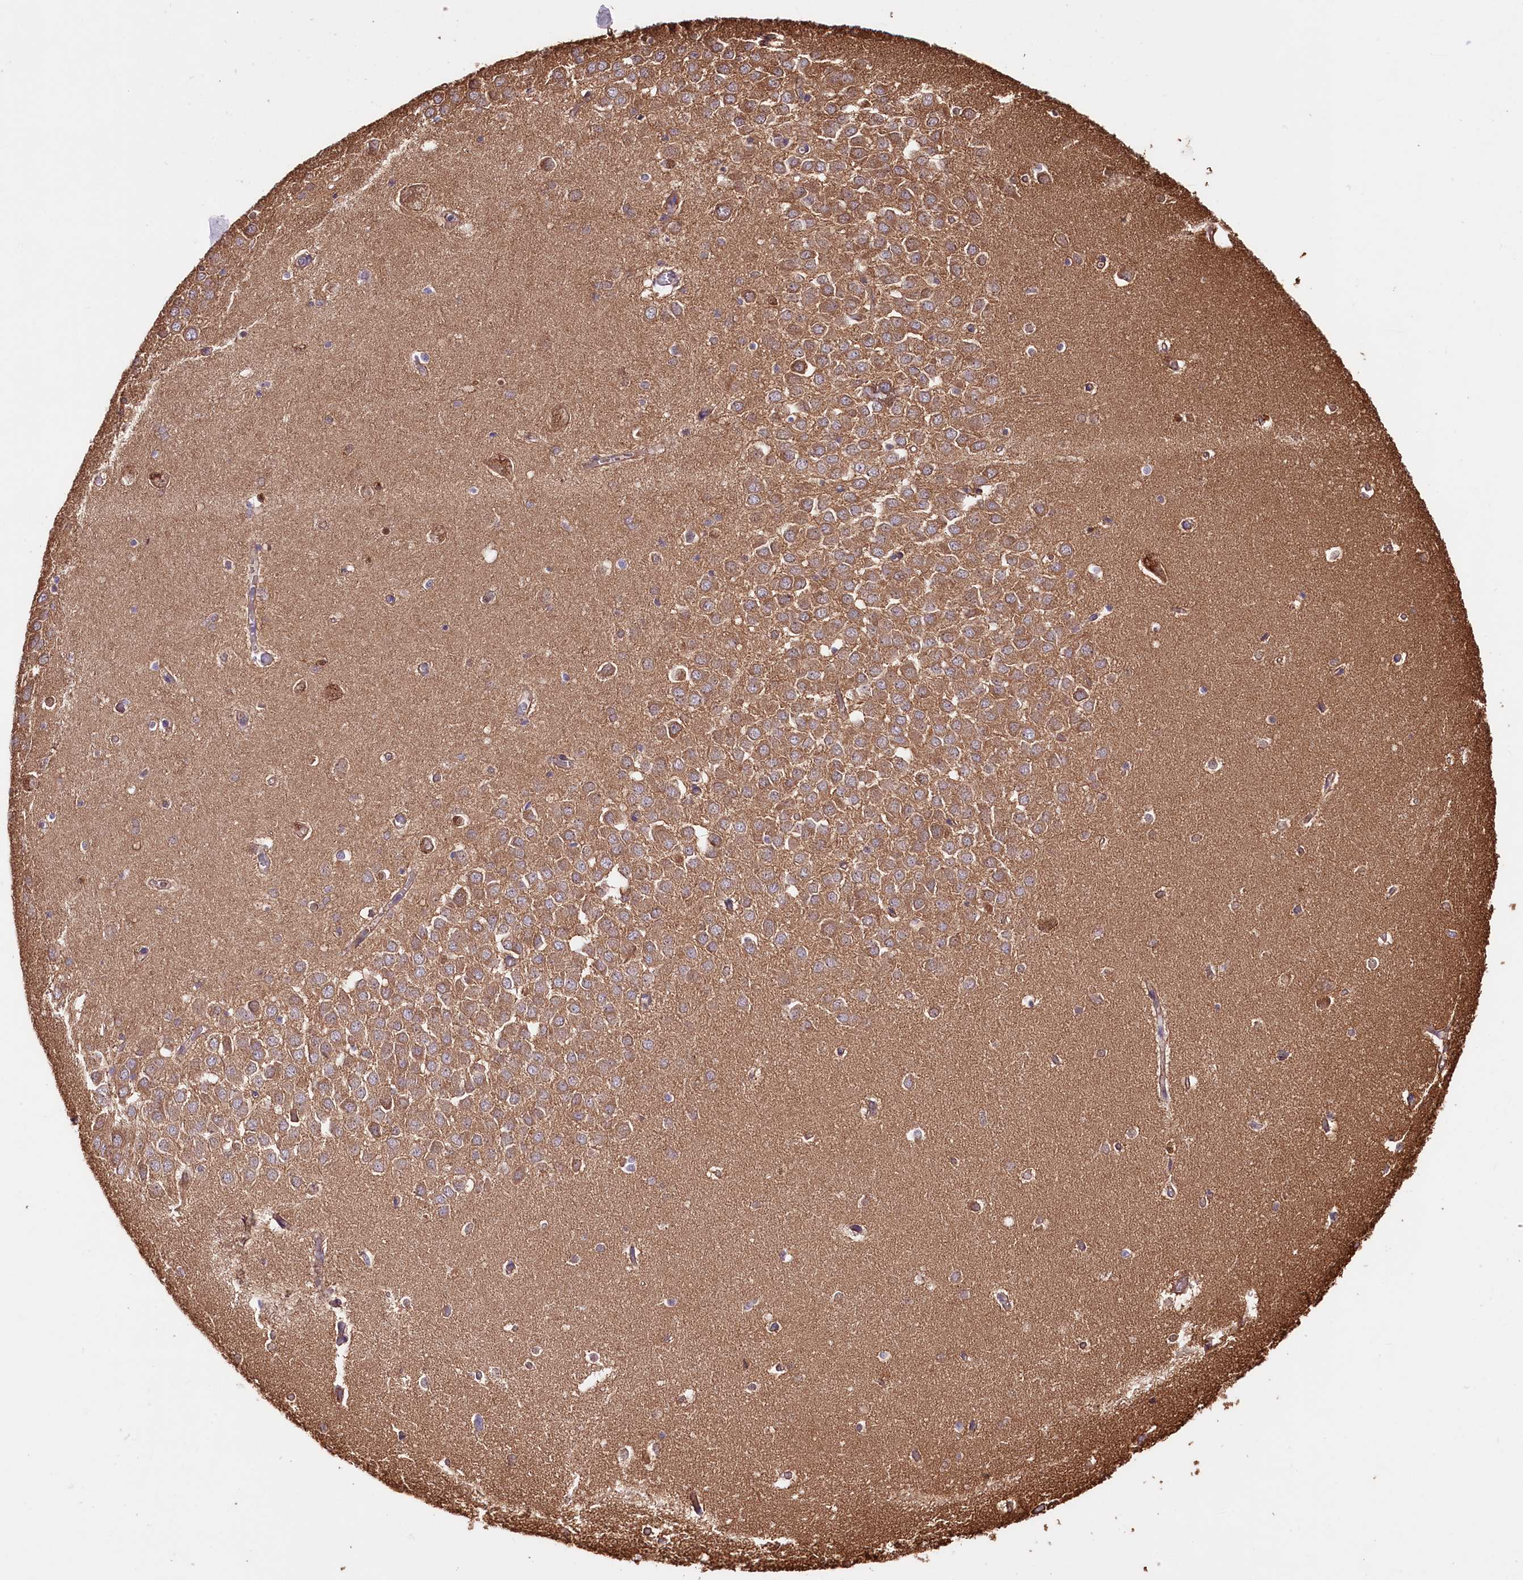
{"staining": {"intensity": "moderate", "quantity": "<25%", "location": "cytoplasmic/membranous"}, "tissue": "hippocampus", "cell_type": "Glial cells", "image_type": "normal", "snomed": [{"axis": "morphology", "description": "Normal tissue, NOS"}, {"axis": "topography", "description": "Hippocampus"}], "caption": "Protein staining demonstrates moderate cytoplasmic/membranous staining in about <25% of glial cells in unremarkable hippocampus. Immunohistochemistry (ihc) stains the protein in brown and the nuclei are stained blue.", "gene": "CEP295", "patient": {"sex": "male", "age": 70}}